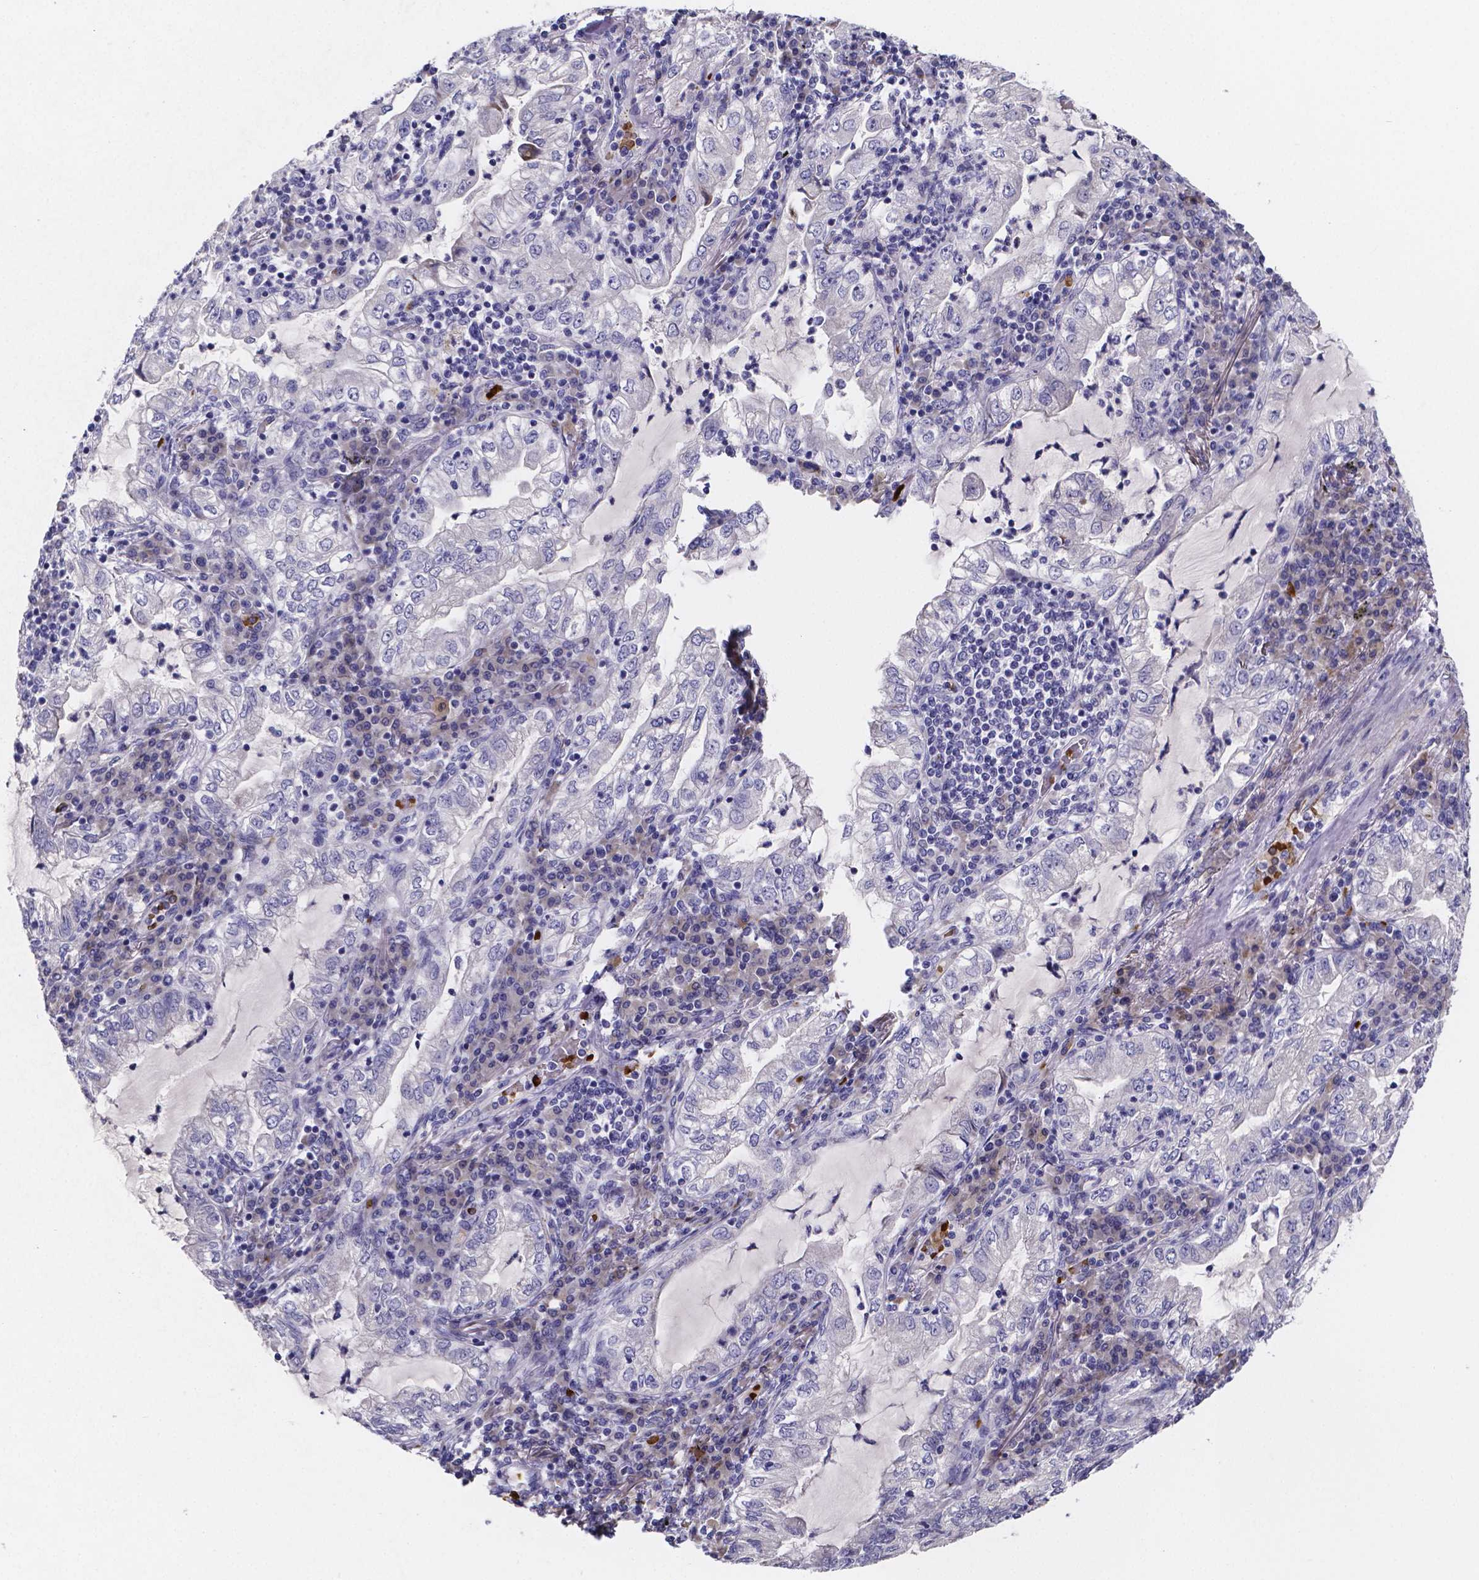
{"staining": {"intensity": "negative", "quantity": "none", "location": "none"}, "tissue": "lung cancer", "cell_type": "Tumor cells", "image_type": "cancer", "snomed": [{"axis": "morphology", "description": "Adenocarcinoma, NOS"}, {"axis": "topography", "description": "Lung"}], "caption": "This image is of lung cancer (adenocarcinoma) stained with immunohistochemistry (IHC) to label a protein in brown with the nuclei are counter-stained blue. There is no expression in tumor cells.", "gene": "GABRA3", "patient": {"sex": "female", "age": 73}}